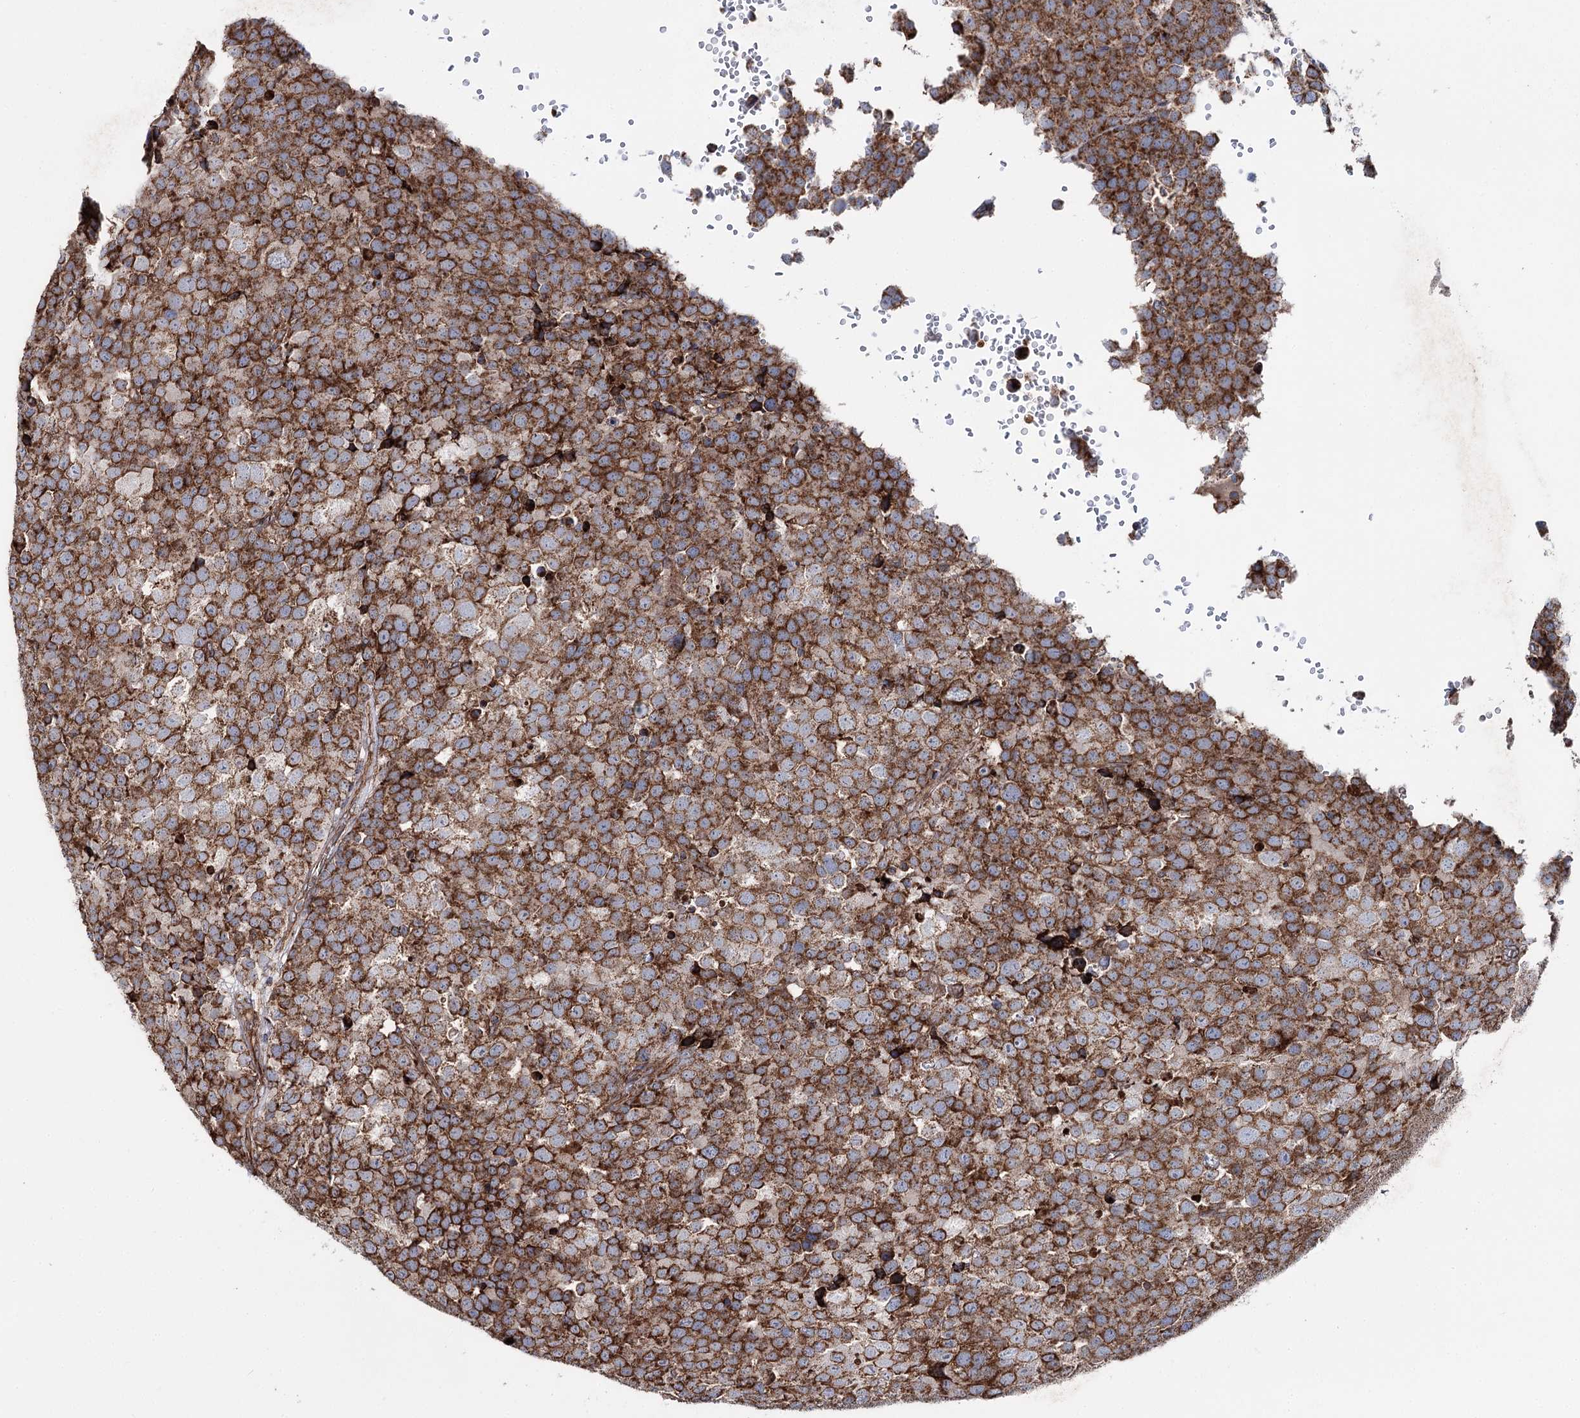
{"staining": {"intensity": "moderate", "quantity": ">75%", "location": "cytoplasmic/membranous"}, "tissue": "testis cancer", "cell_type": "Tumor cells", "image_type": "cancer", "snomed": [{"axis": "morphology", "description": "Seminoma, NOS"}, {"axis": "topography", "description": "Testis"}], "caption": "Seminoma (testis) stained for a protein reveals moderate cytoplasmic/membranous positivity in tumor cells. The staining was performed using DAB (3,3'-diaminobenzidine), with brown indicating positive protein expression. Nuclei are stained blue with hematoxylin.", "gene": "MSANTD2", "patient": {"sex": "male", "age": 71}}